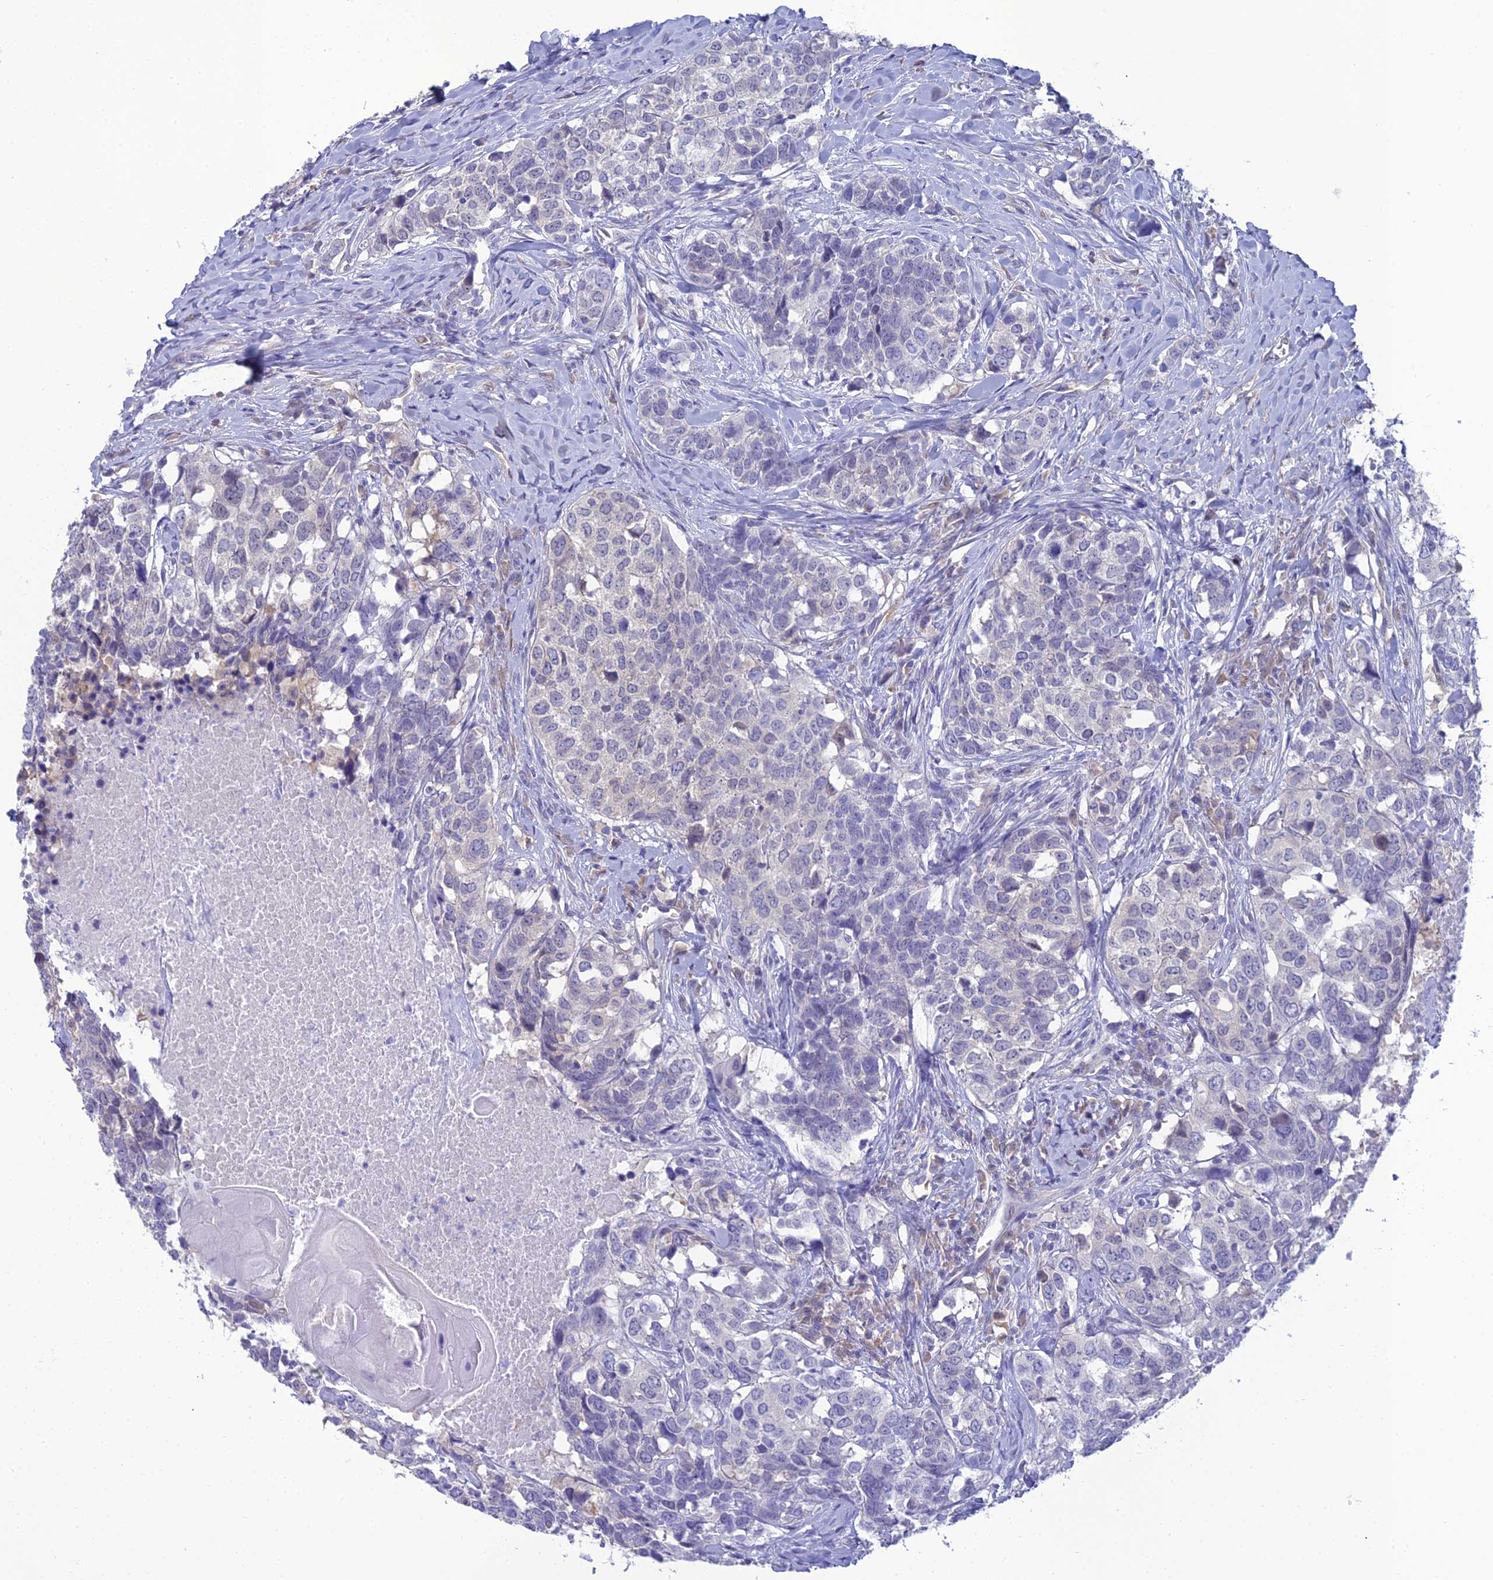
{"staining": {"intensity": "negative", "quantity": "none", "location": "none"}, "tissue": "head and neck cancer", "cell_type": "Tumor cells", "image_type": "cancer", "snomed": [{"axis": "morphology", "description": "Squamous cell carcinoma, NOS"}, {"axis": "topography", "description": "Head-Neck"}], "caption": "Tumor cells show no significant expression in head and neck squamous cell carcinoma.", "gene": "GNPNAT1", "patient": {"sex": "male", "age": 66}}